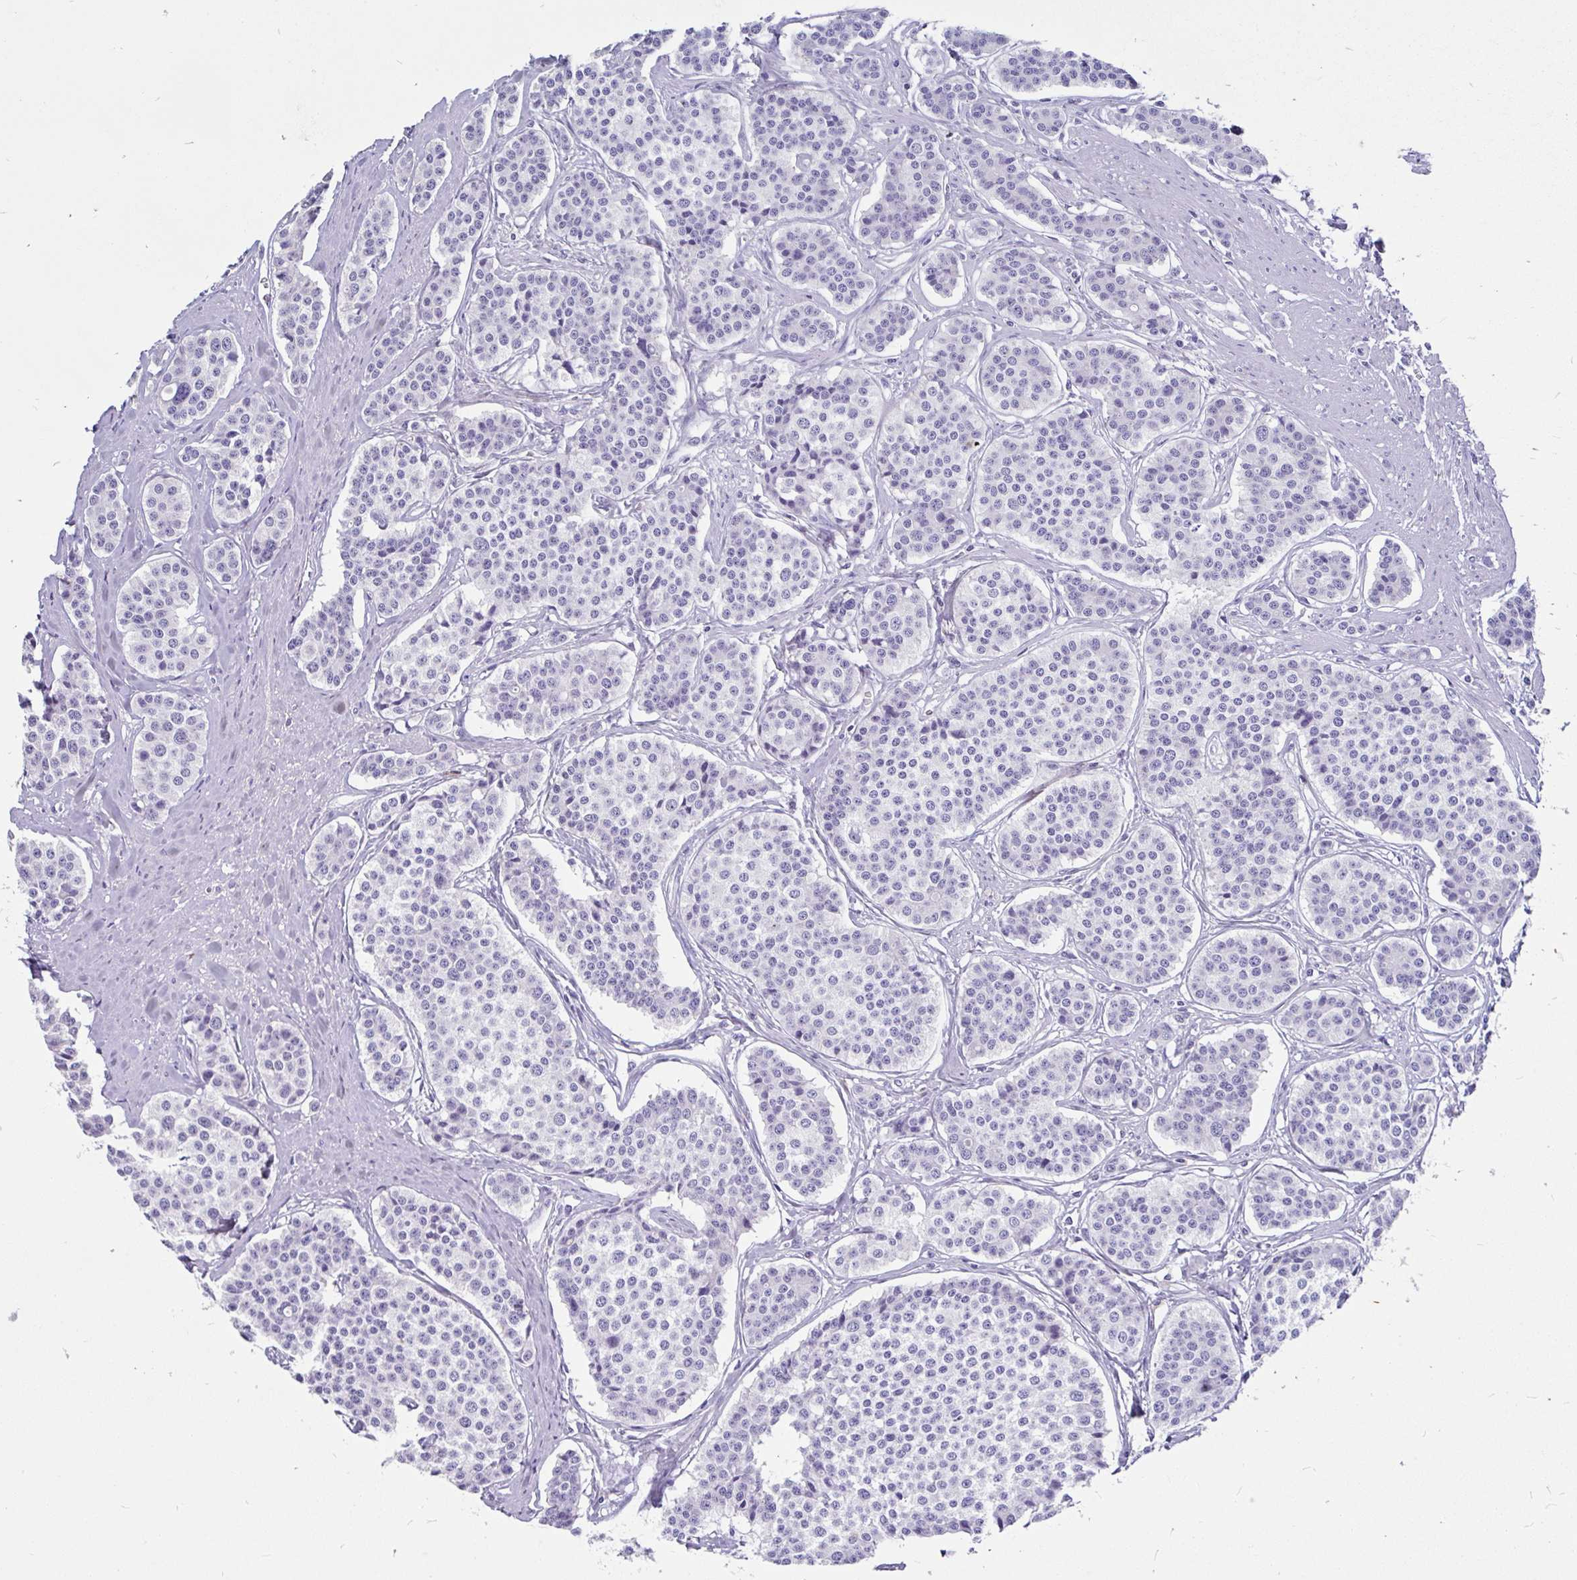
{"staining": {"intensity": "negative", "quantity": "none", "location": "none"}, "tissue": "carcinoid", "cell_type": "Tumor cells", "image_type": "cancer", "snomed": [{"axis": "morphology", "description": "Carcinoid, malignant, NOS"}, {"axis": "topography", "description": "Small intestine"}], "caption": "Immunohistochemical staining of carcinoid shows no significant staining in tumor cells. Nuclei are stained in blue.", "gene": "KIAA2013", "patient": {"sex": "male", "age": 60}}